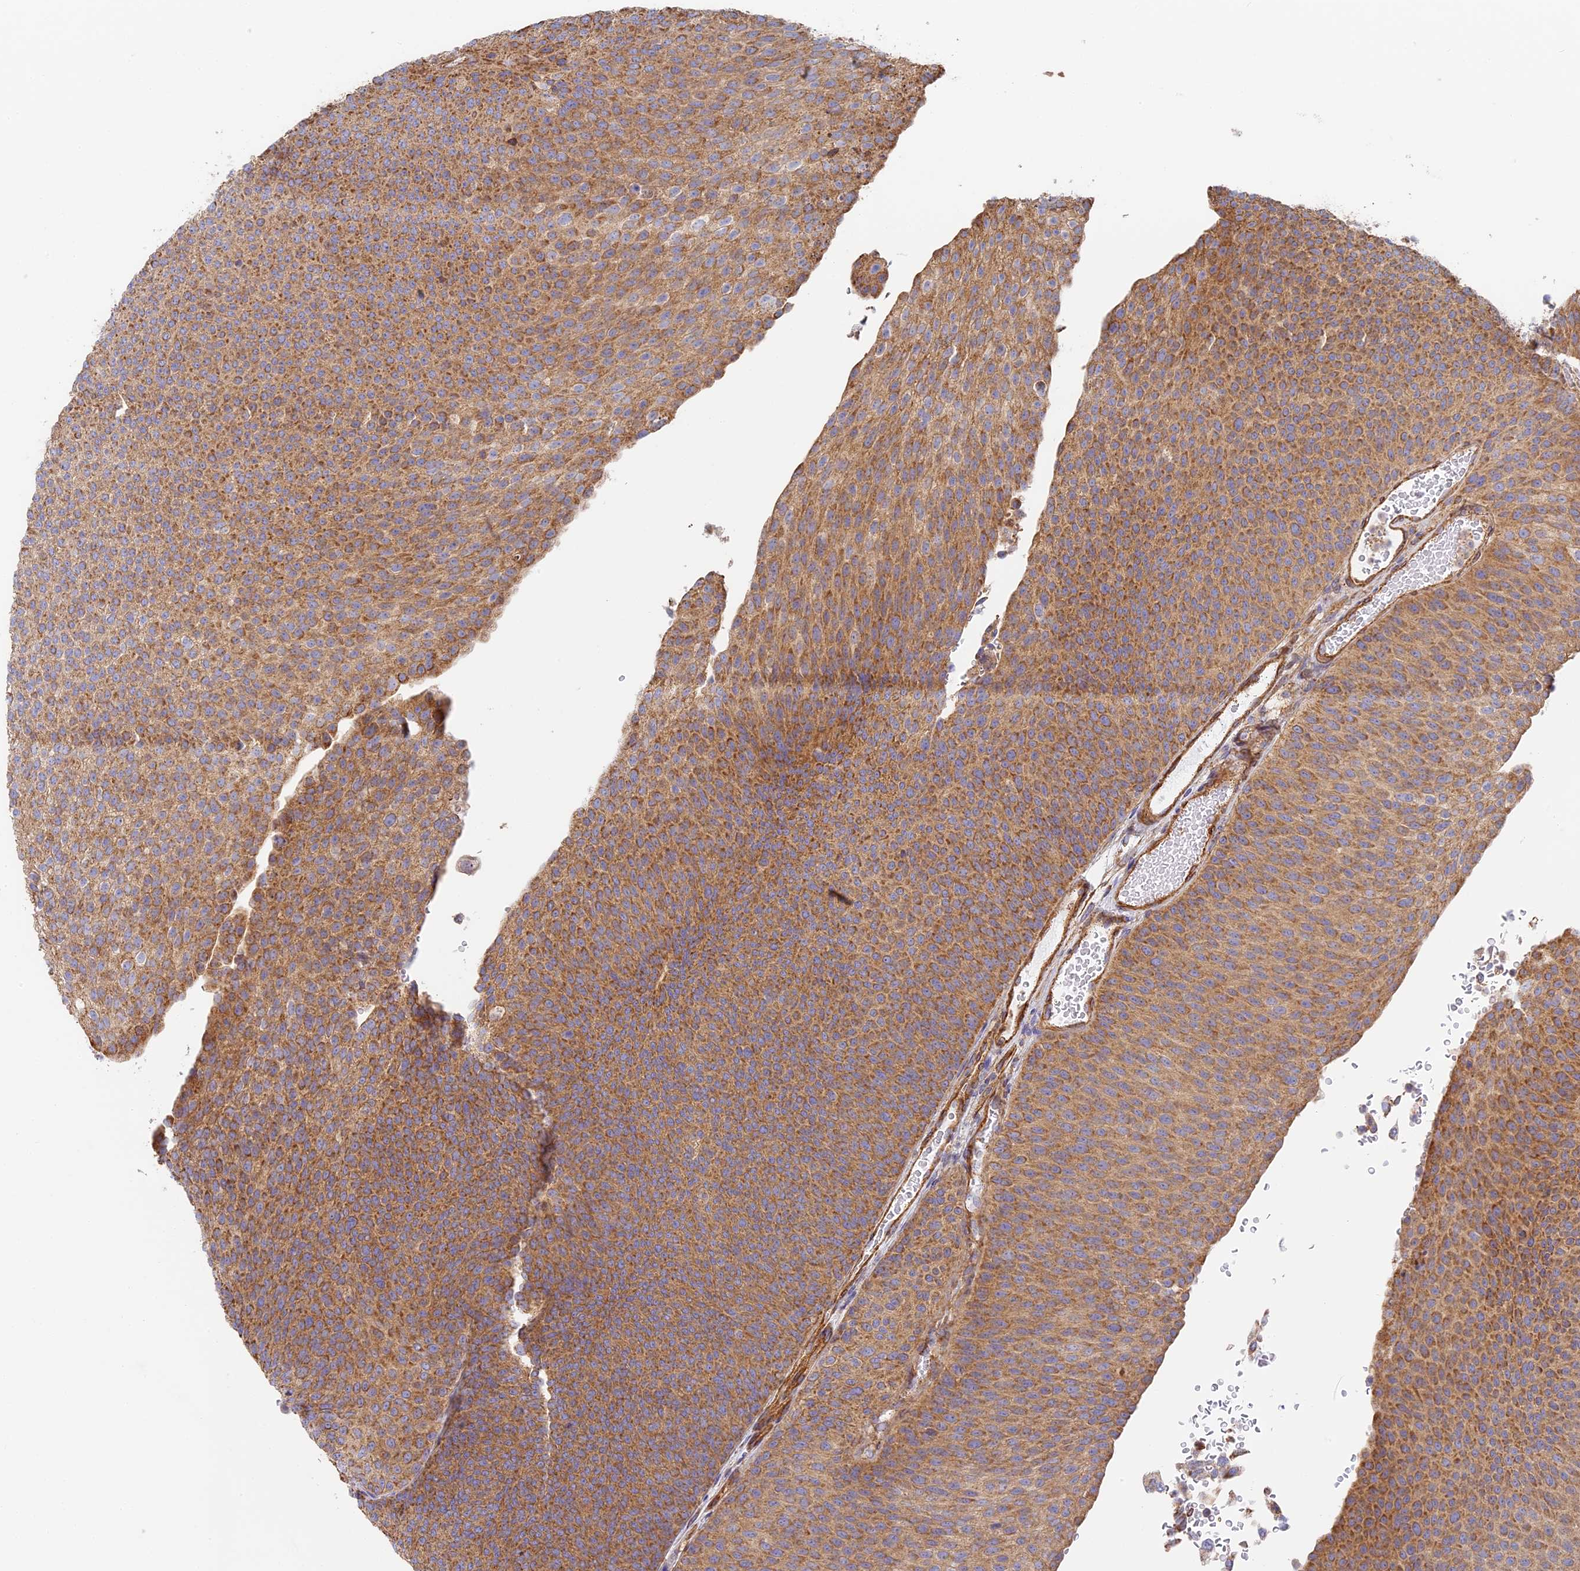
{"staining": {"intensity": "moderate", "quantity": ">75%", "location": "cytoplasmic/membranous"}, "tissue": "urothelial cancer", "cell_type": "Tumor cells", "image_type": "cancer", "snomed": [{"axis": "morphology", "description": "Urothelial carcinoma, High grade"}, {"axis": "topography", "description": "Urinary bladder"}], "caption": "Protein expression by IHC shows moderate cytoplasmic/membranous staining in about >75% of tumor cells in high-grade urothelial carcinoma.", "gene": "DDA1", "patient": {"sex": "female", "age": 79}}